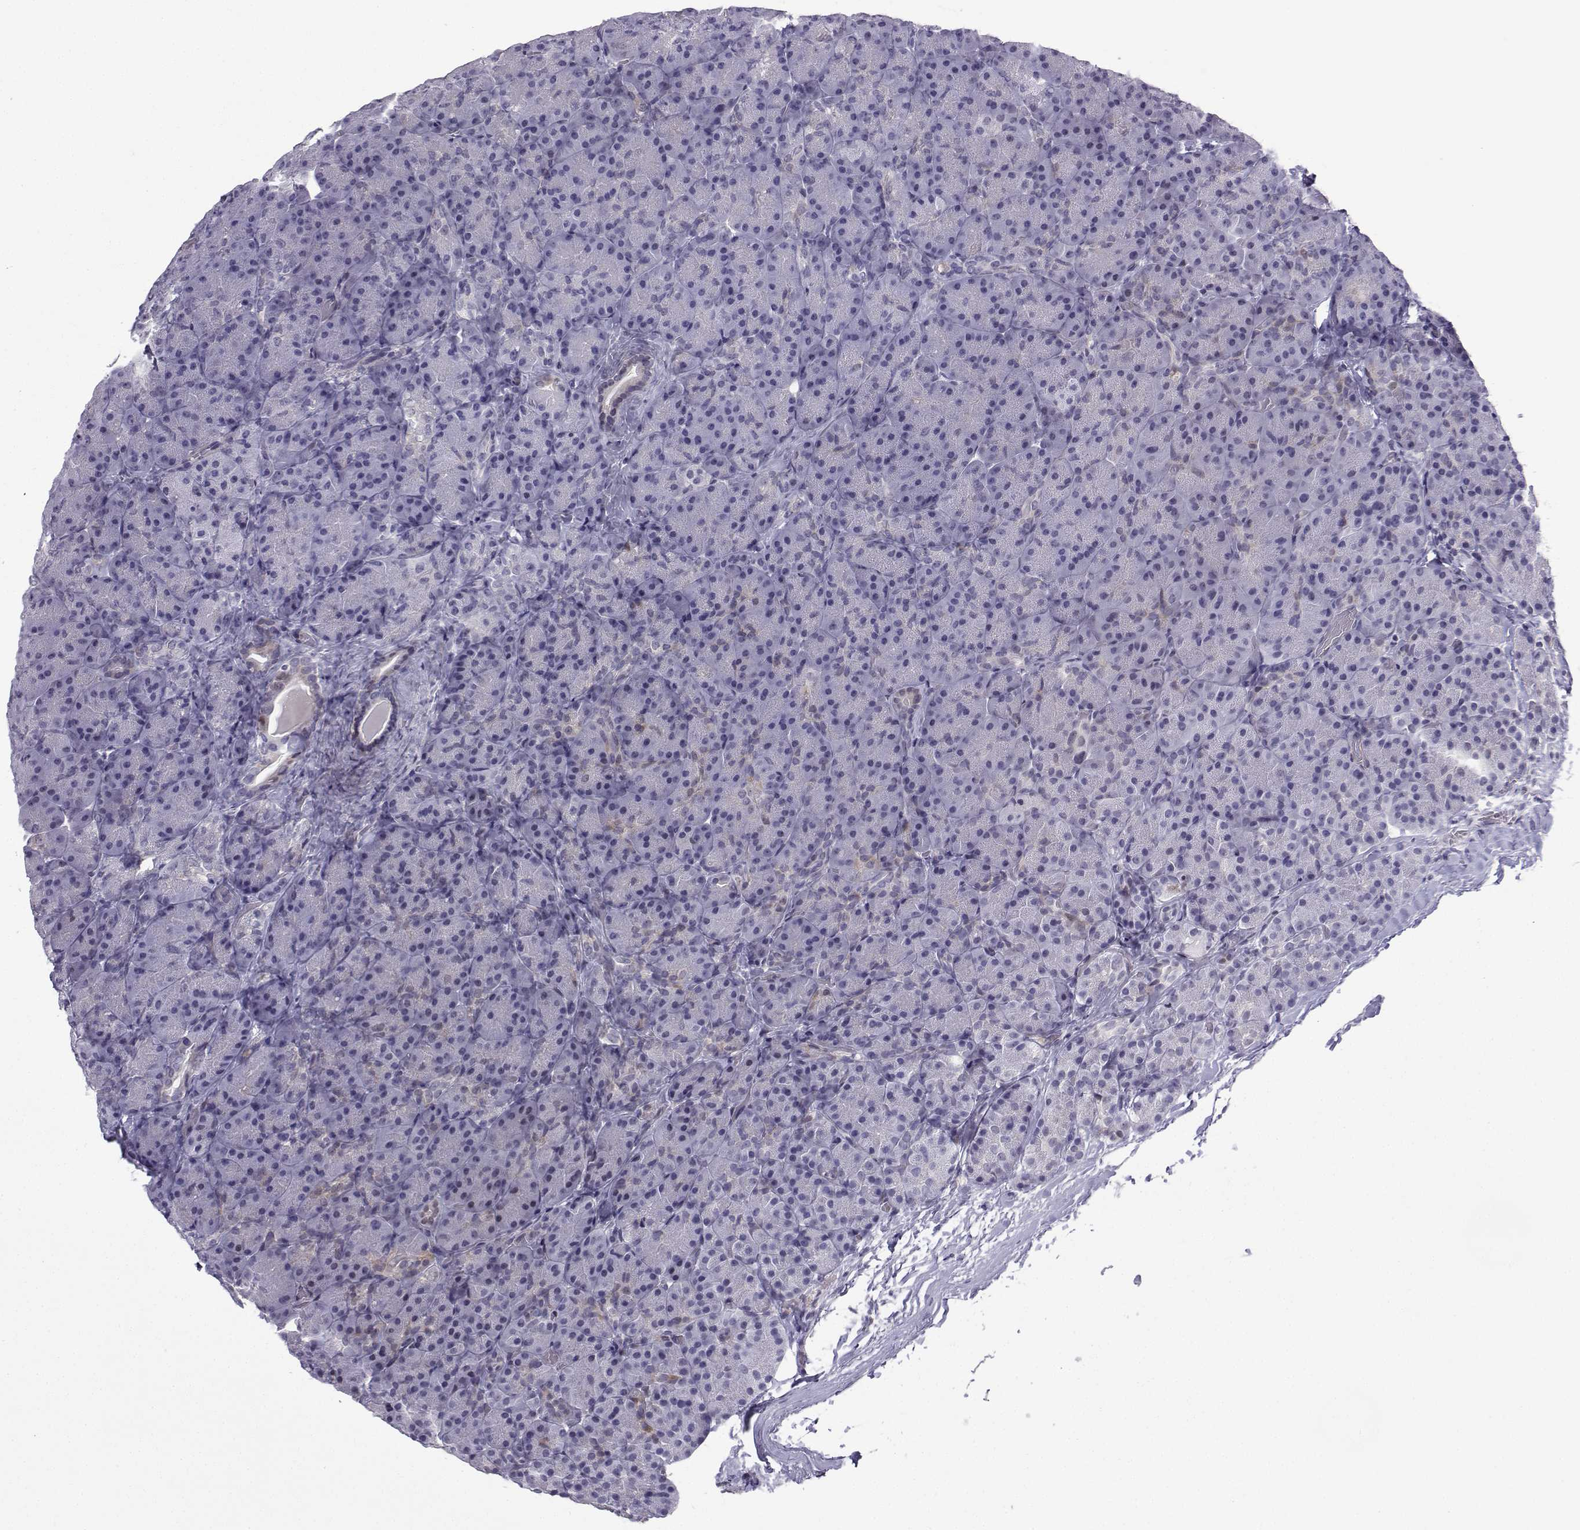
{"staining": {"intensity": "negative", "quantity": "none", "location": "none"}, "tissue": "pancreas", "cell_type": "Exocrine glandular cells", "image_type": "normal", "snomed": [{"axis": "morphology", "description": "Normal tissue, NOS"}, {"axis": "topography", "description": "Pancreas"}], "caption": "This is an immunohistochemistry (IHC) histopathology image of unremarkable human pancreas. There is no positivity in exocrine glandular cells.", "gene": "CFAP70", "patient": {"sex": "male", "age": 57}}